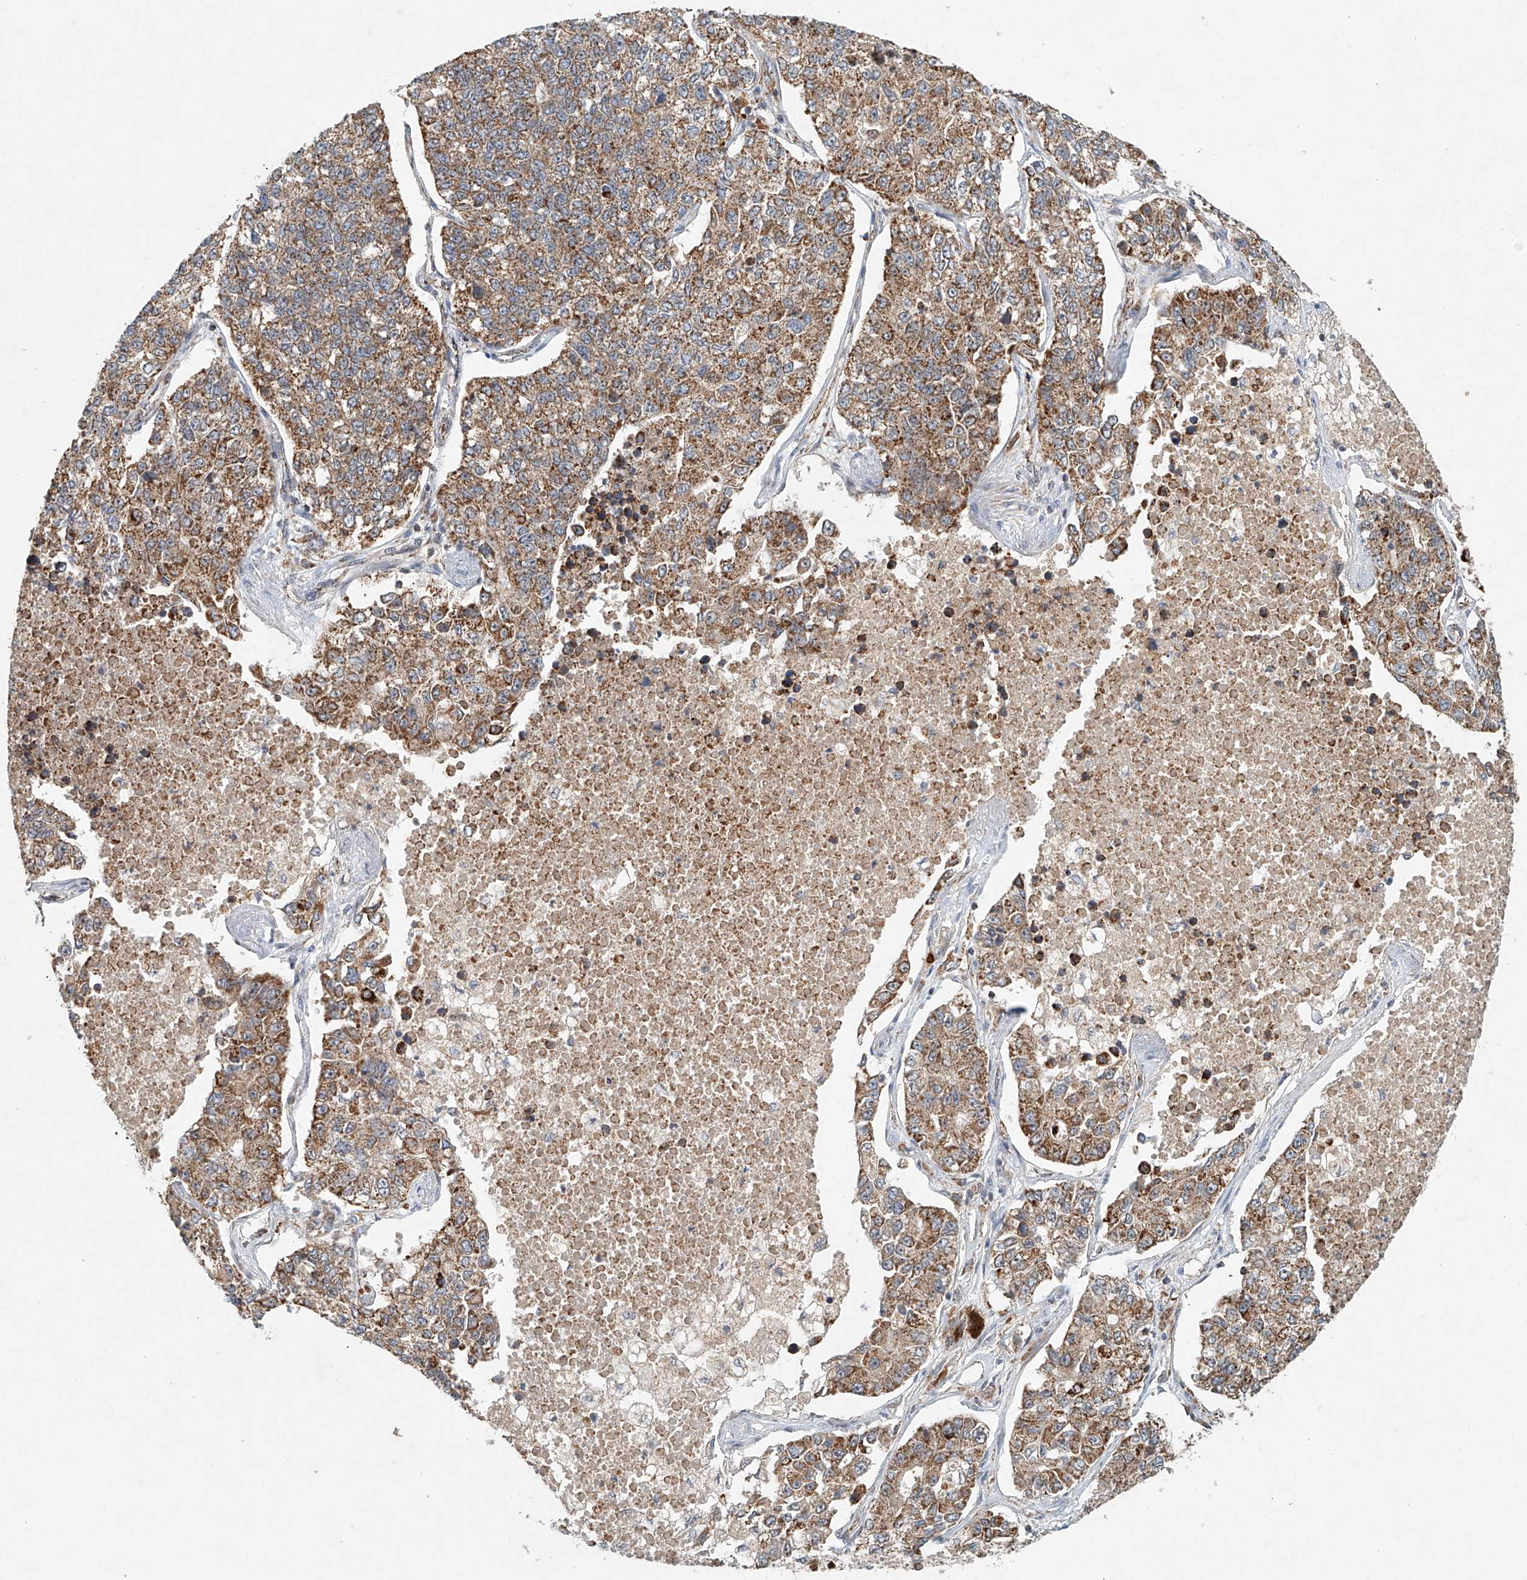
{"staining": {"intensity": "moderate", "quantity": ">75%", "location": "cytoplasmic/membranous"}, "tissue": "lung cancer", "cell_type": "Tumor cells", "image_type": "cancer", "snomed": [{"axis": "morphology", "description": "Adenocarcinoma, NOS"}, {"axis": "topography", "description": "Lung"}], "caption": "Immunohistochemistry staining of adenocarcinoma (lung), which displays medium levels of moderate cytoplasmic/membranous expression in approximately >75% of tumor cells indicating moderate cytoplasmic/membranous protein staining. The staining was performed using DAB (brown) for protein detection and nuclei were counterstained in hematoxylin (blue).", "gene": "DCAF11", "patient": {"sex": "male", "age": 49}}